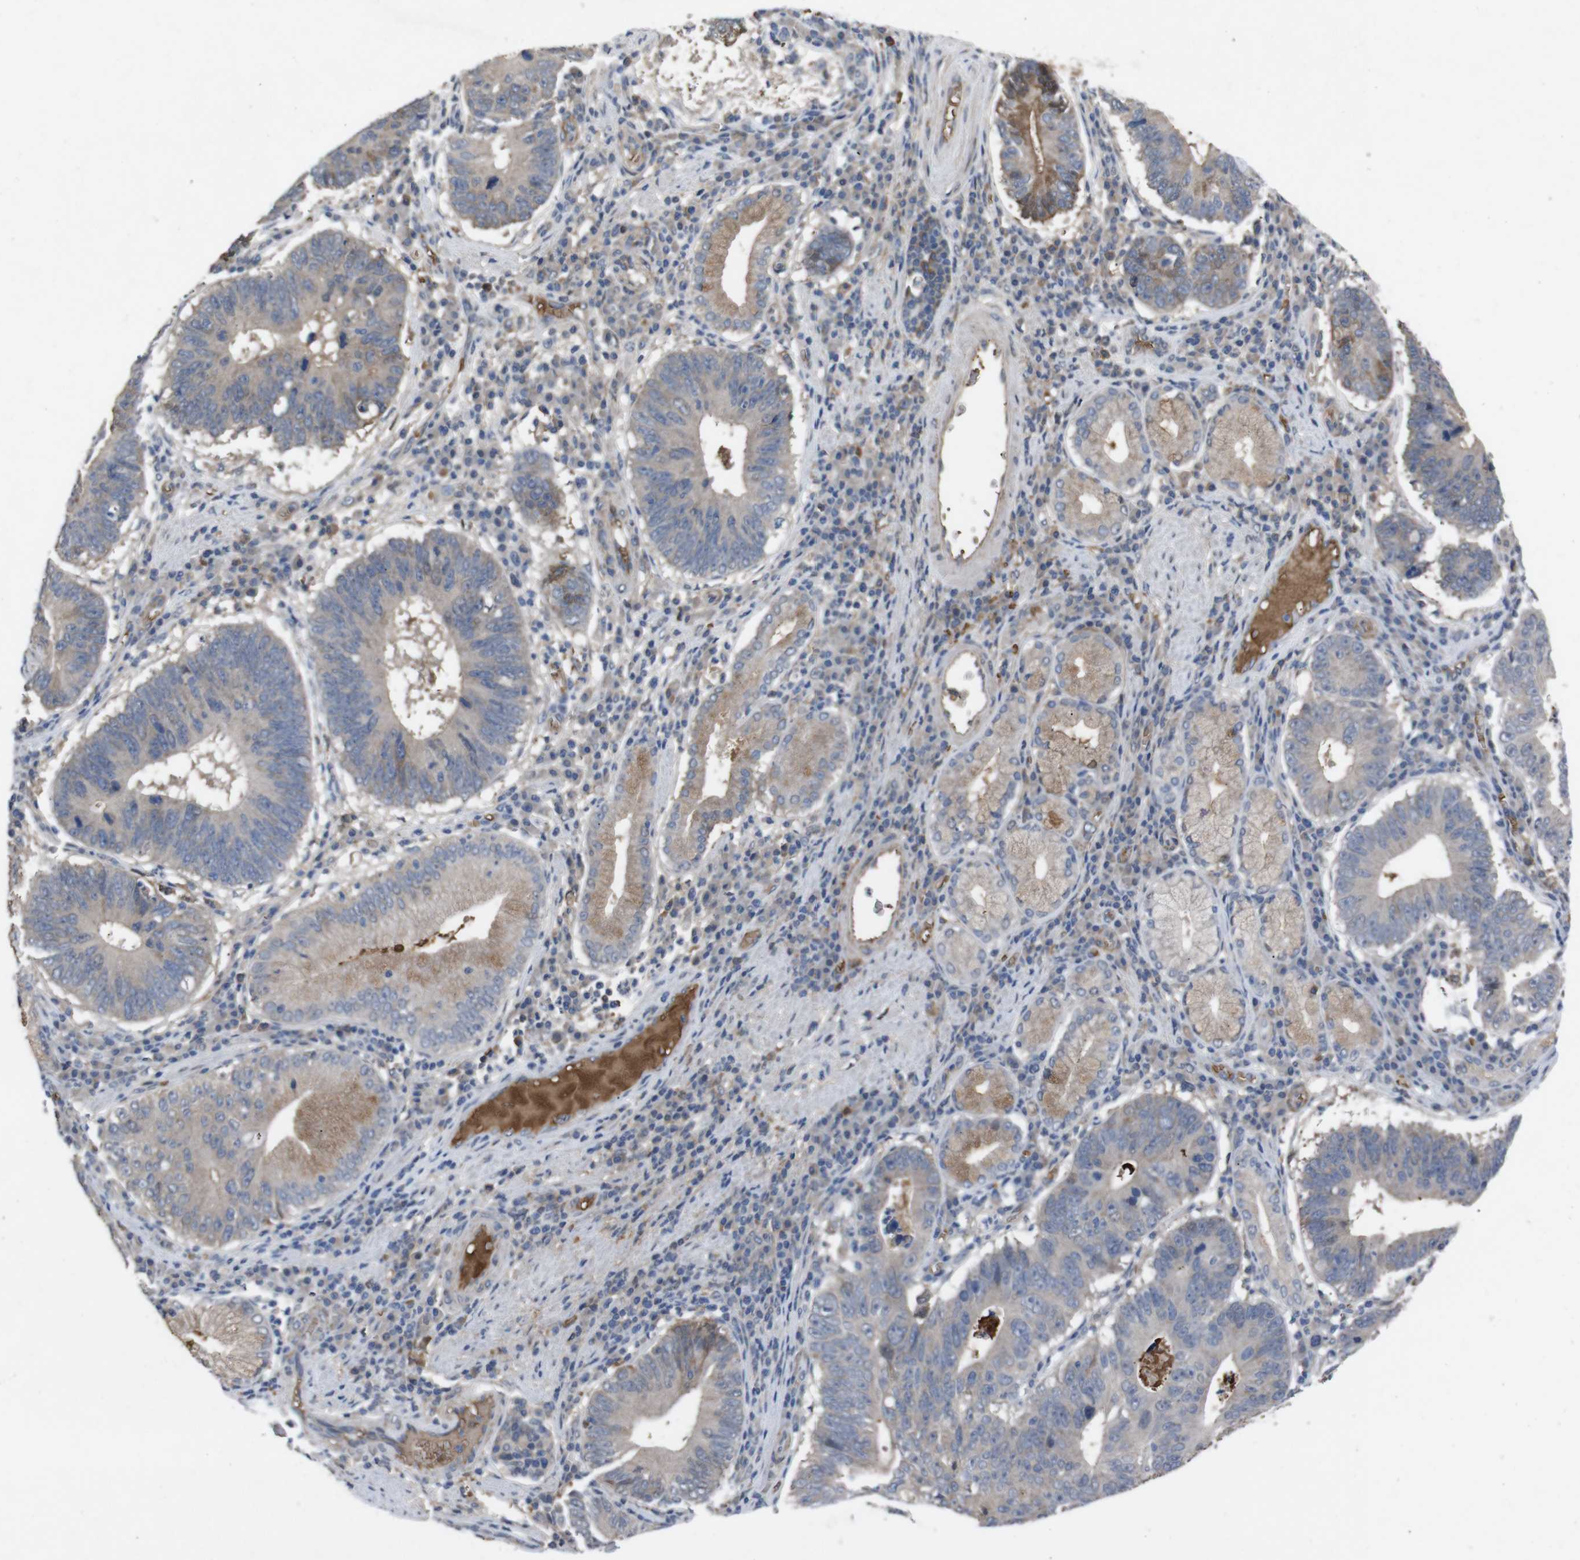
{"staining": {"intensity": "weak", "quantity": ">75%", "location": "cytoplasmic/membranous"}, "tissue": "stomach cancer", "cell_type": "Tumor cells", "image_type": "cancer", "snomed": [{"axis": "morphology", "description": "Adenocarcinoma, NOS"}, {"axis": "topography", "description": "Stomach"}], "caption": "Stomach cancer stained with a protein marker exhibits weak staining in tumor cells.", "gene": "SPTB", "patient": {"sex": "male", "age": 59}}